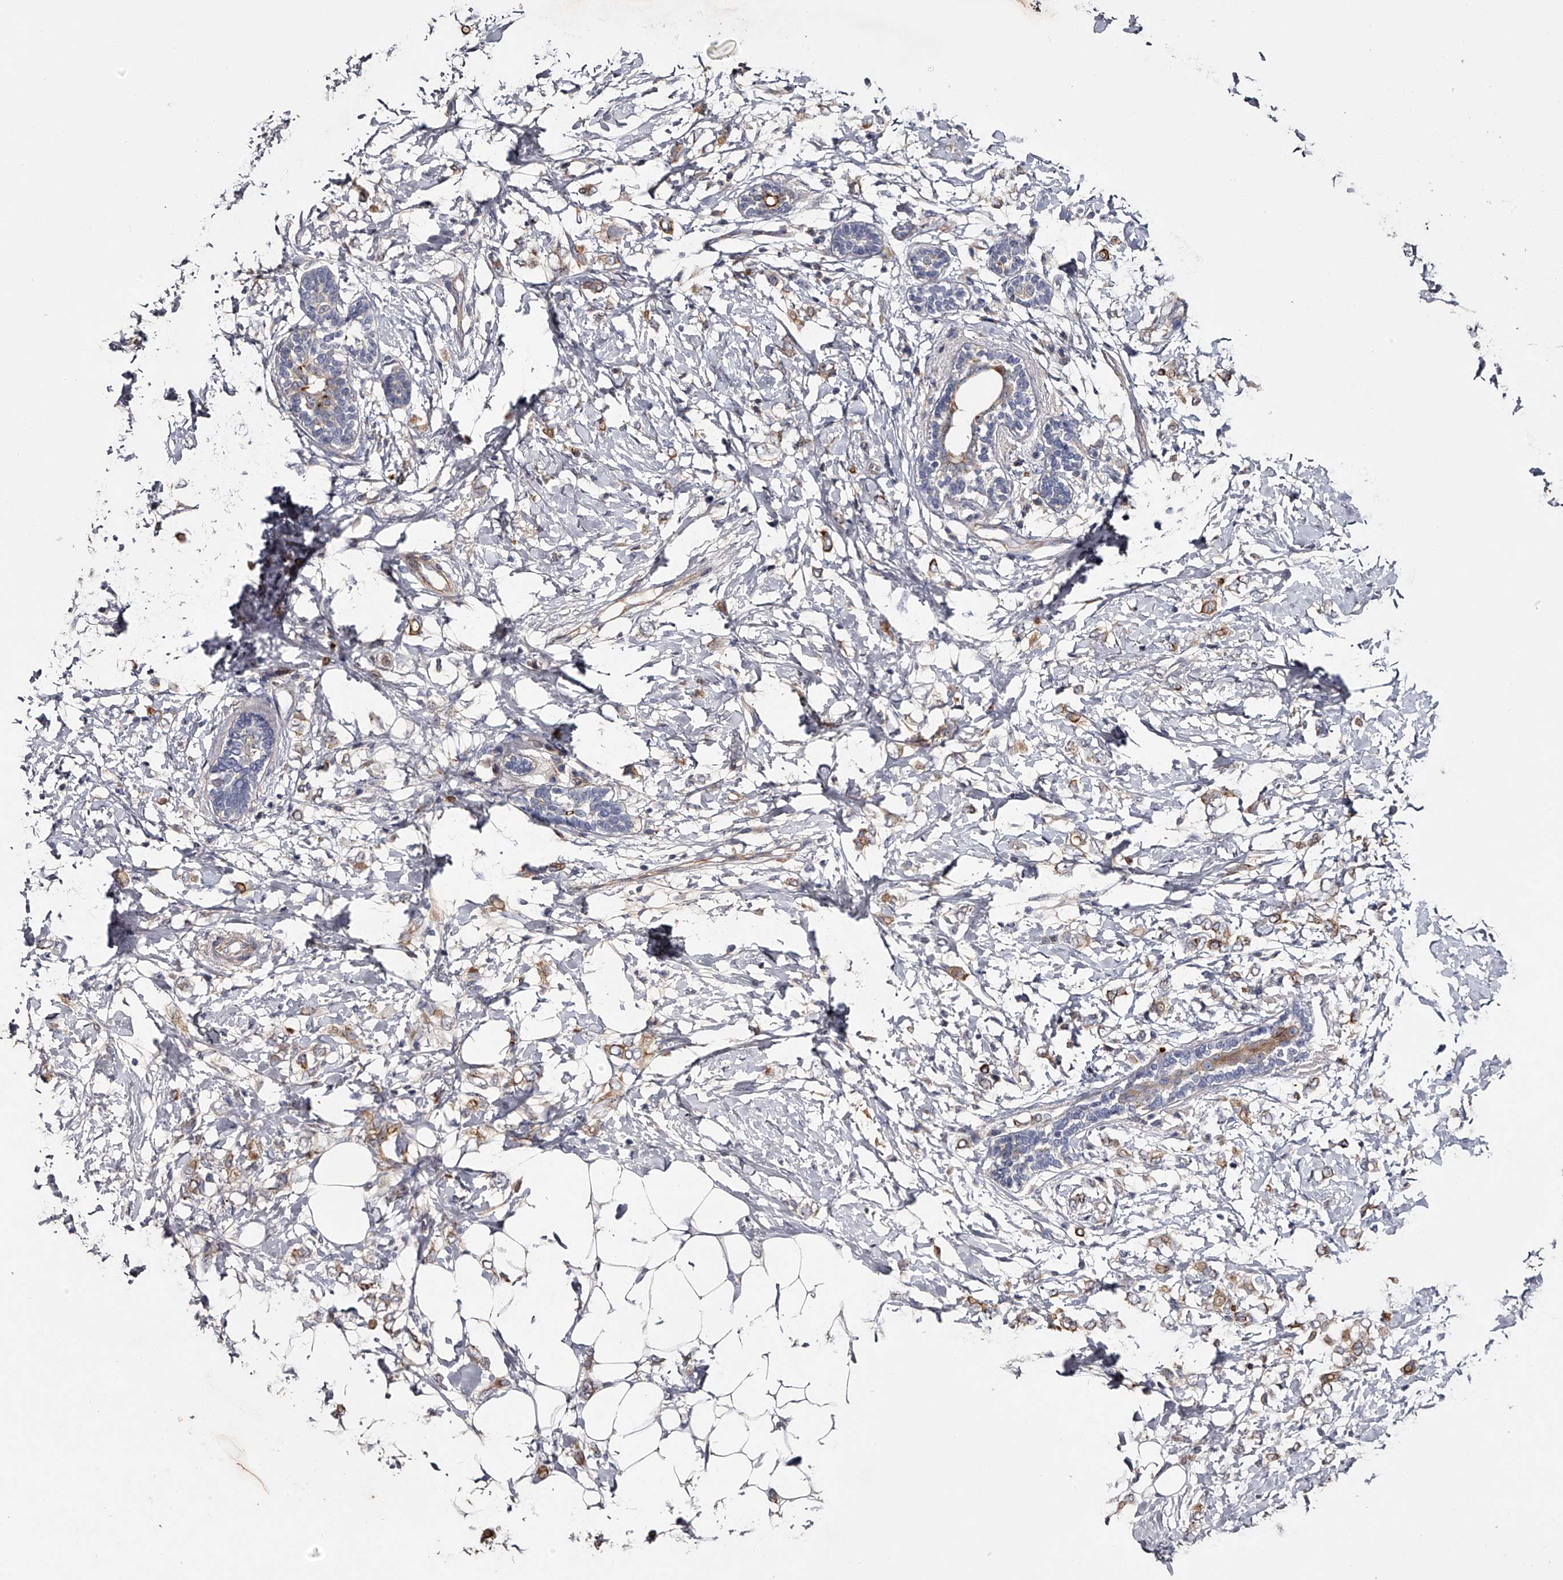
{"staining": {"intensity": "moderate", "quantity": "<25%", "location": "cytoplasmic/membranous"}, "tissue": "breast cancer", "cell_type": "Tumor cells", "image_type": "cancer", "snomed": [{"axis": "morphology", "description": "Normal tissue, NOS"}, {"axis": "morphology", "description": "Lobular carcinoma"}, {"axis": "topography", "description": "Breast"}], "caption": "There is low levels of moderate cytoplasmic/membranous expression in tumor cells of breast cancer, as demonstrated by immunohistochemical staining (brown color).", "gene": "MDN1", "patient": {"sex": "female", "age": 47}}